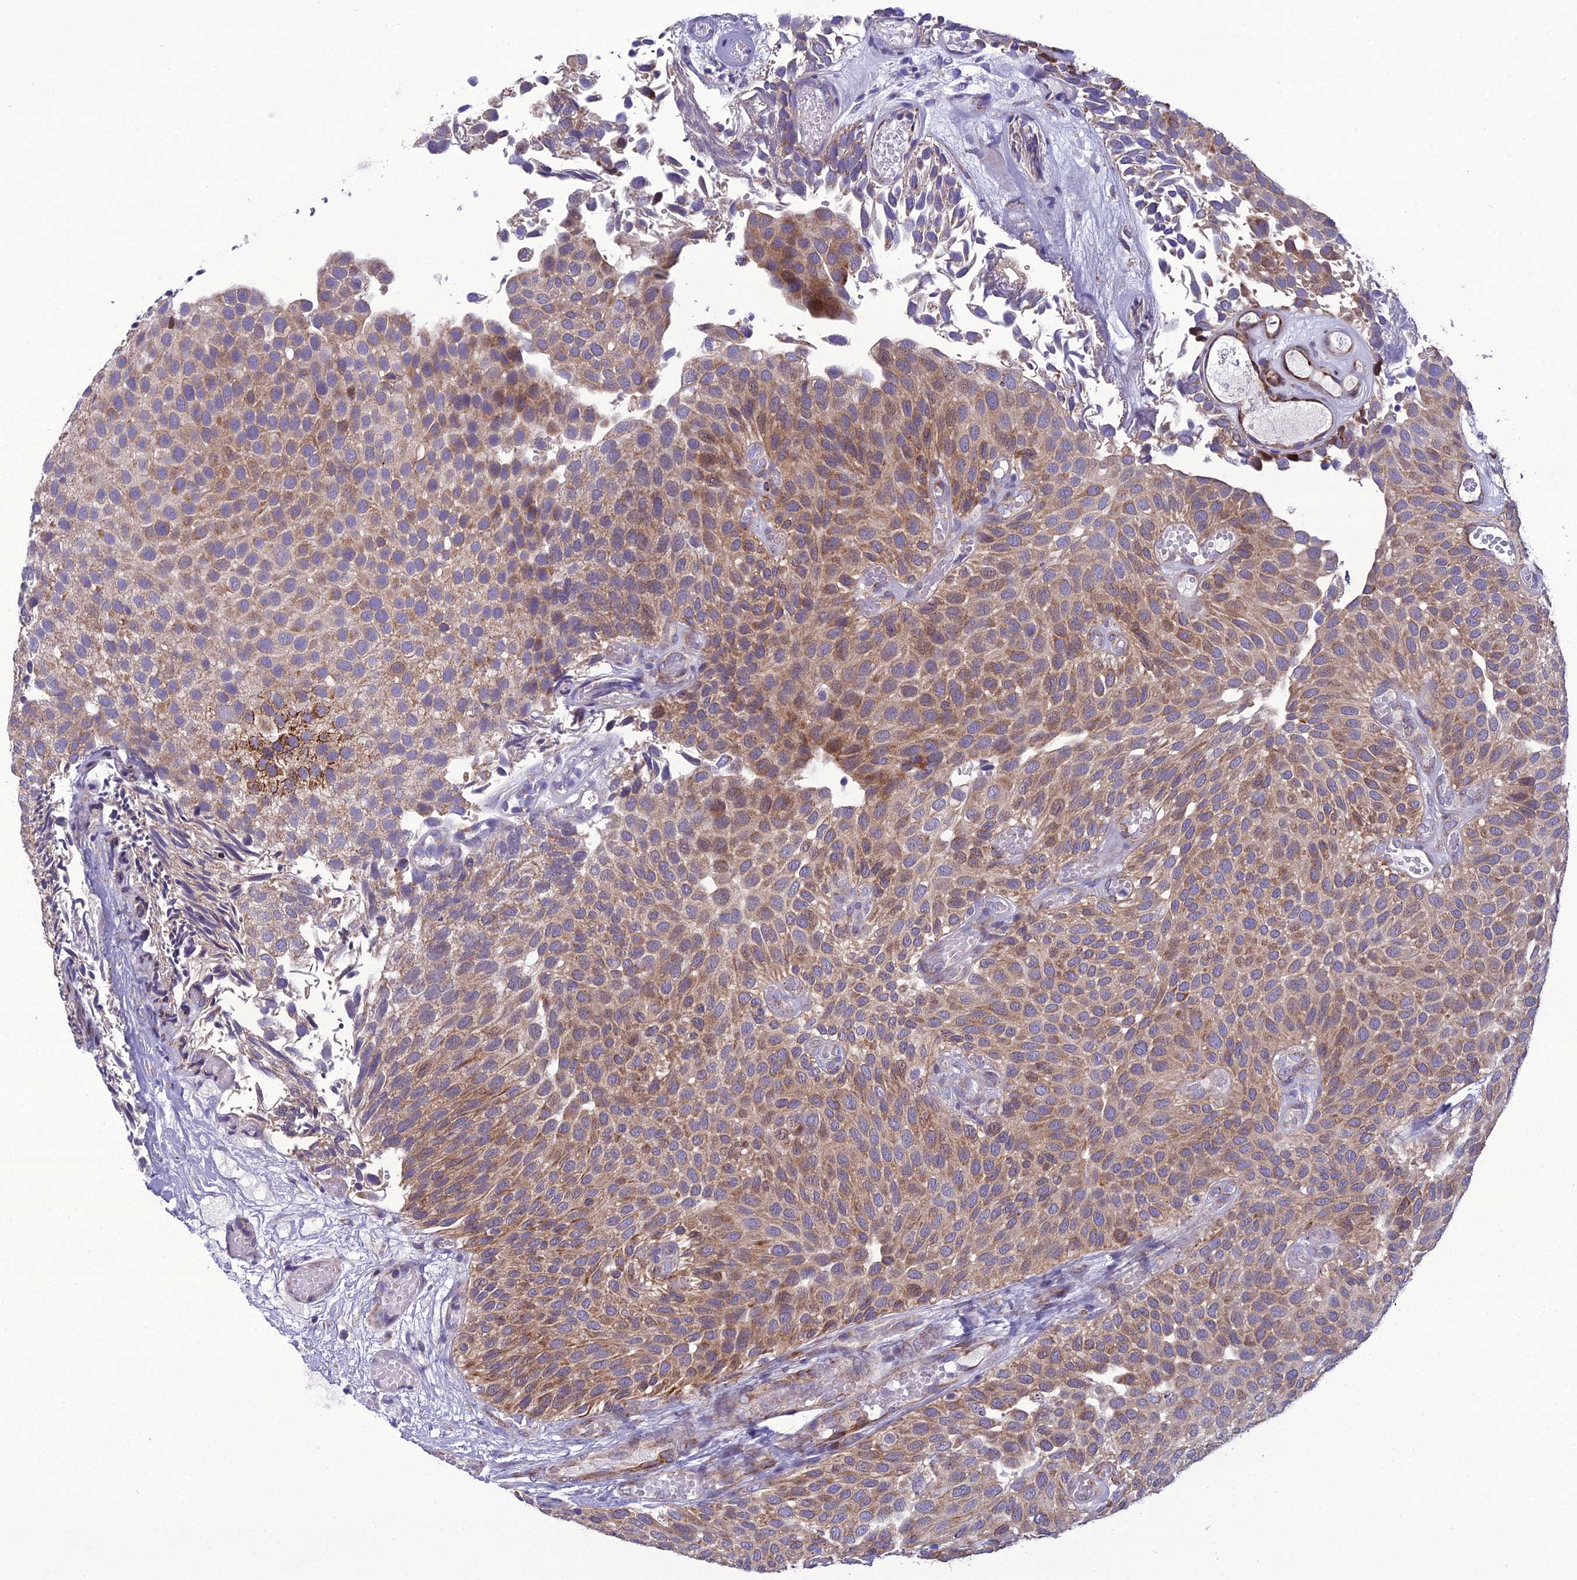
{"staining": {"intensity": "moderate", "quantity": ">75%", "location": "cytoplasmic/membranous"}, "tissue": "urothelial cancer", "cell_type": "Tumor cells", "image_type": "cancer", "snomed": [{"axis": "morphology", "description": "Urothelial carcinoma, Low grade"}, {"axis": "topography", "description": "Urinary bladder"}], "caption": "Protein staining exhibits moderate cytoplasmic/membranous expression in about >75% of tumor cells in urothelial cancer.", "gene": "NODAL", "patient": {"sex": "male", "age": 89}}